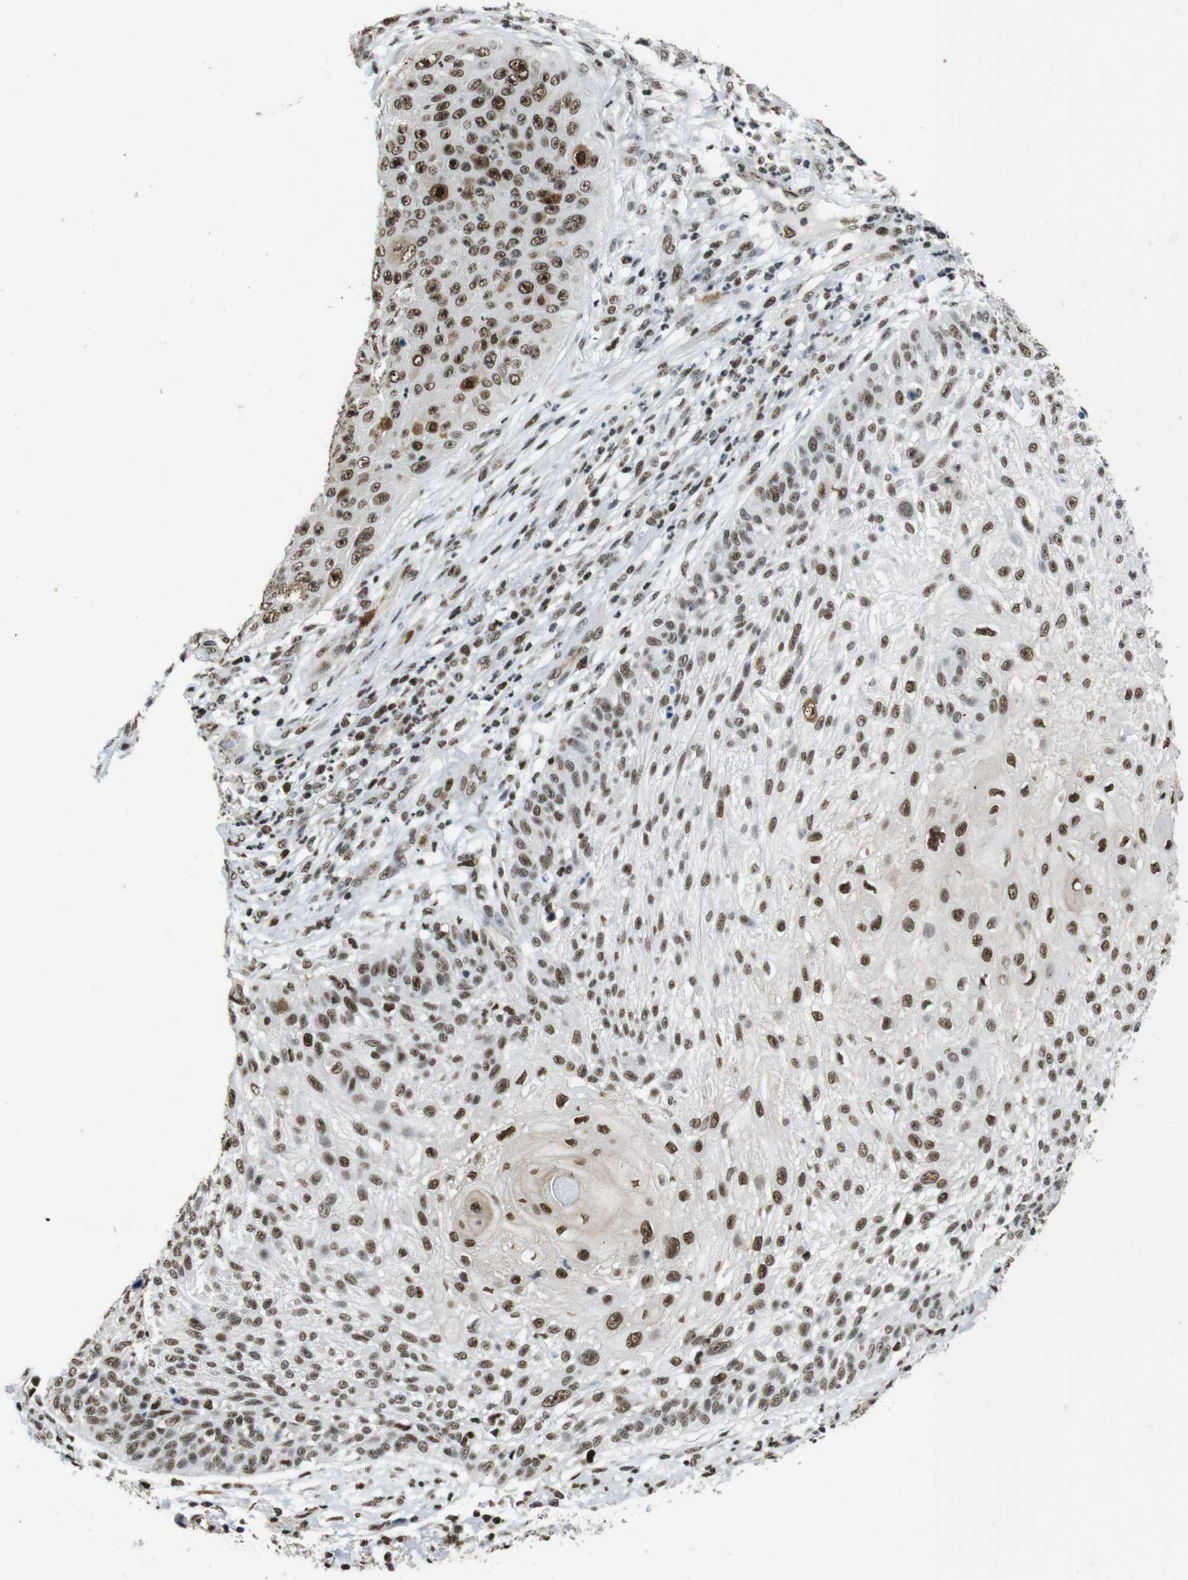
{"staining": {"intensity": "moderate", "quantity": ">75%", "location": "cytoplasmic/membranous,nuclear"}, "tissue": "skin cancer", "cell_type": "Tumor cells", "image_type": "cancer", "snomed": [{"axis": "morphology", "description": "Squamous cell carcinoma, NOS"}, {"axis": "topography", "description": "Skin"}], "caption": "A photomicrograph showing moderate cytoplasmic/membranous and nuclear staining in approximately >75% of tumor cells in squamous cell carcinoma (skin), as visualized by brown immunohistochemical staining.", "gene": "CSNK2B", "patient": {"sex": "female", "age": 80}}